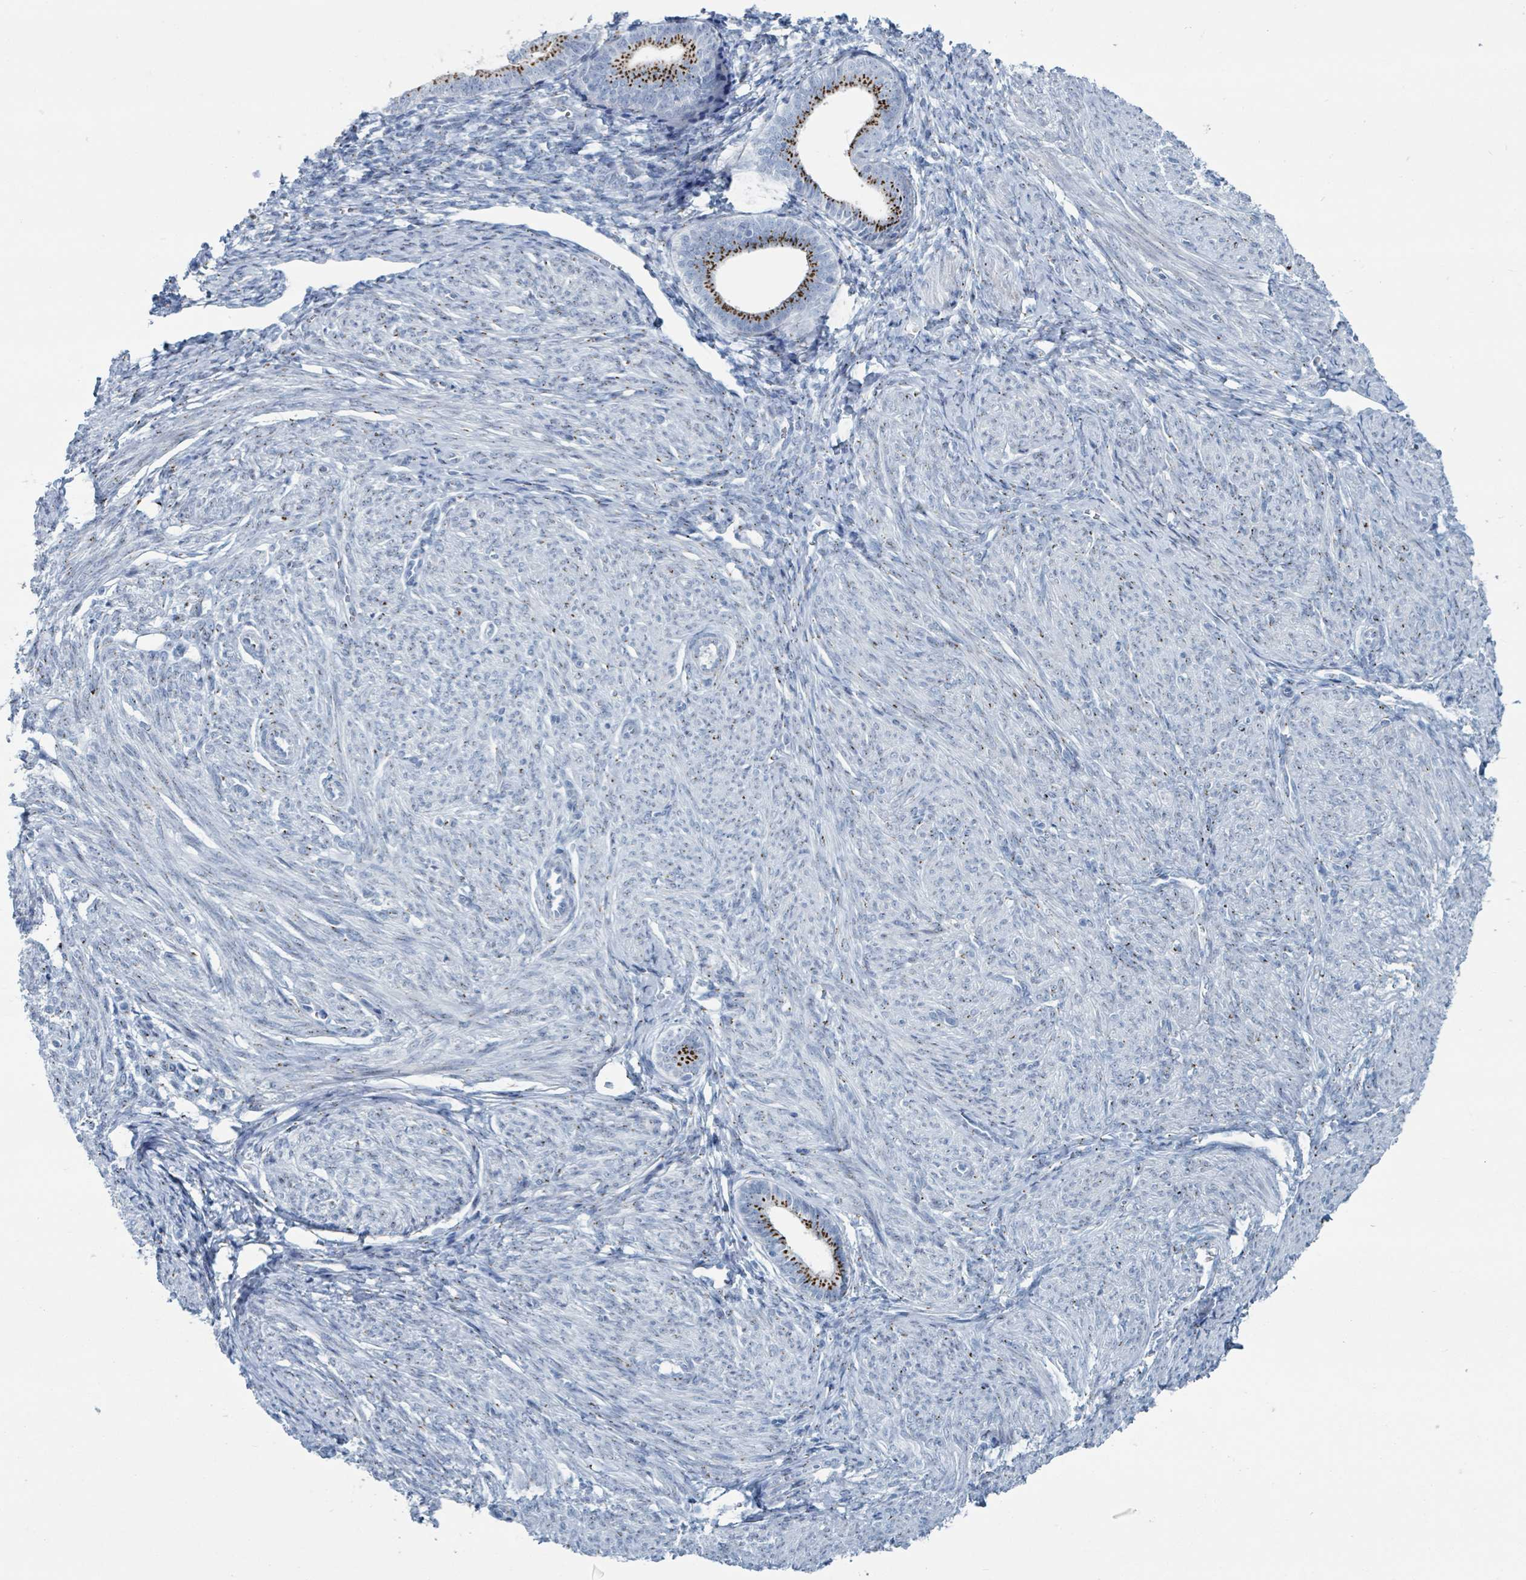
{"staining": {"intensity": "strong", "quantity": "25%-75%", "location": "cytoplasmic/membranous"}, "tissue": "endometrial cancer", "cell_type": "Tumor cells", "image_type": "cancer", "snomed": [{"axis": "morphology", "description": "Adenocarcinoma, NOS"}, {"axis": "topography", "description": "Endometrium"}], "caption": "Endometrial adenocarcinoma stained with DAB (3,3'-diaminobenzidine) immunohistochemistry demonstrates high levels of strong cytoplasmic/membranous expression in approximately 25%-75% of tumor cells. (Brightfield microscopy of DAB IHC at high magnification).", "gene": "DCAF5", "patient": {"sex": "female", "age": 87}}